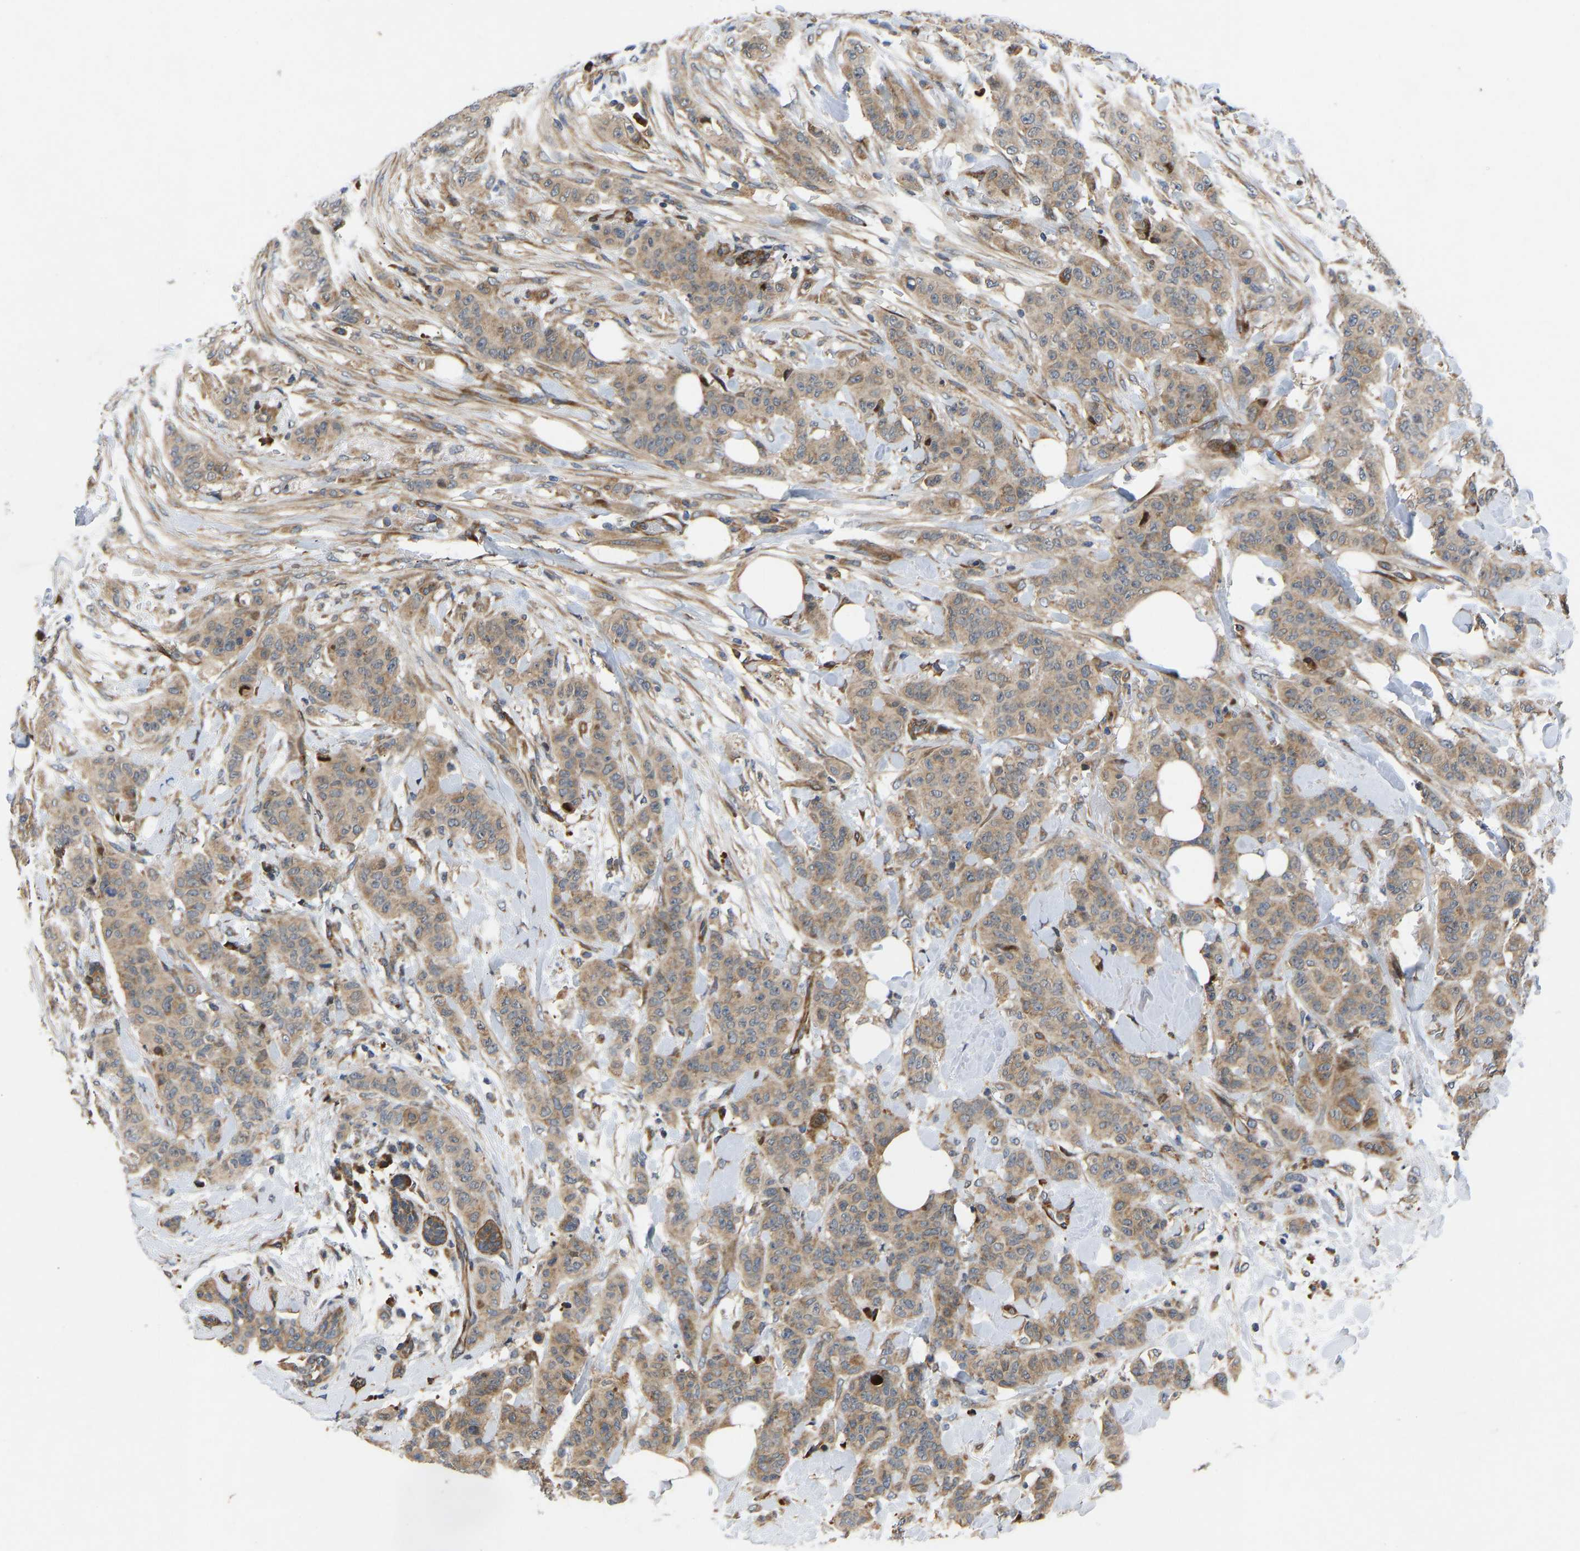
{"staining": {"intensity": "moderate", "quantity": ">75%", "location": "cytoplasmic/membranous"}, "tissue": "breast cancer", "cell_type": "Tumor cells", "image_type": "cancer", "snomed": [{"axis": "morphology", "description": "Normal tissue, NOS"}, {"axis": "morphology", "description": "Duct carcinoma"}, {"axis": "topography", "description": "Breast"}], "caption": "Tumor cells exhibit moderate cytoplasmic/membranous staining in about >75% of cells in breast invasive ductal carcinoma.", "gene": "TMEM38B", "patient": {"sex": "female", "age": 40}}